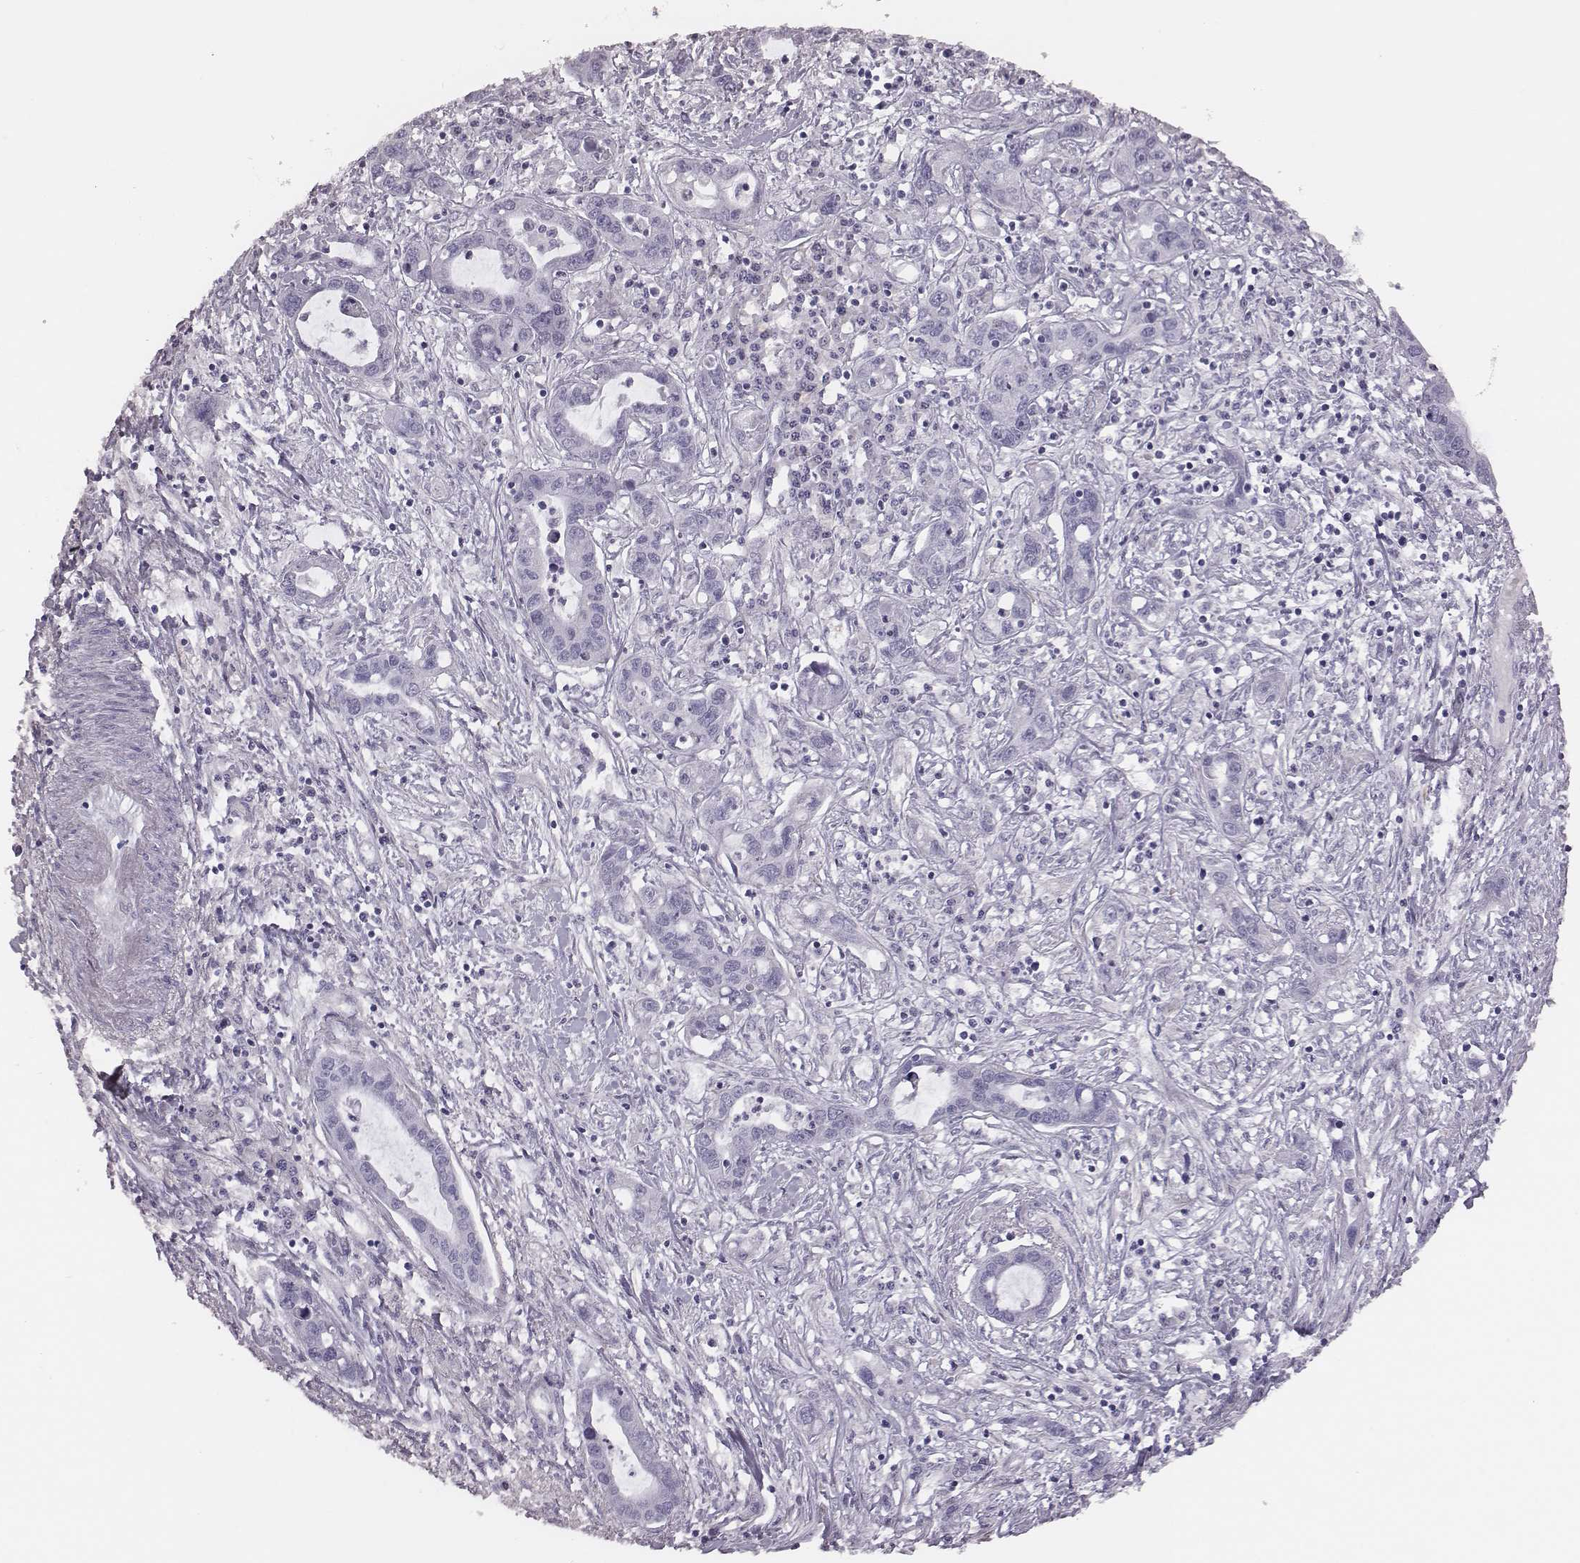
{"staining": {"intensity": "negative", "quantity": "none", "location": "none"}, "tissue": "liver cancer", "cell_type": "Tumor cells", "image_type": "cancer", "snomed": [{"axis": "morphology", "description": "Cholangiocarcinoma"}, {"axis": "topography", "description": "Liver"}], "caption": "This is an immunohistochemistry image of human cholangiocarcinoma (liver). There is no staining in tumor cells.", "gene": "GUCA1A", "patient": {"sex": "male", "age": 58}}